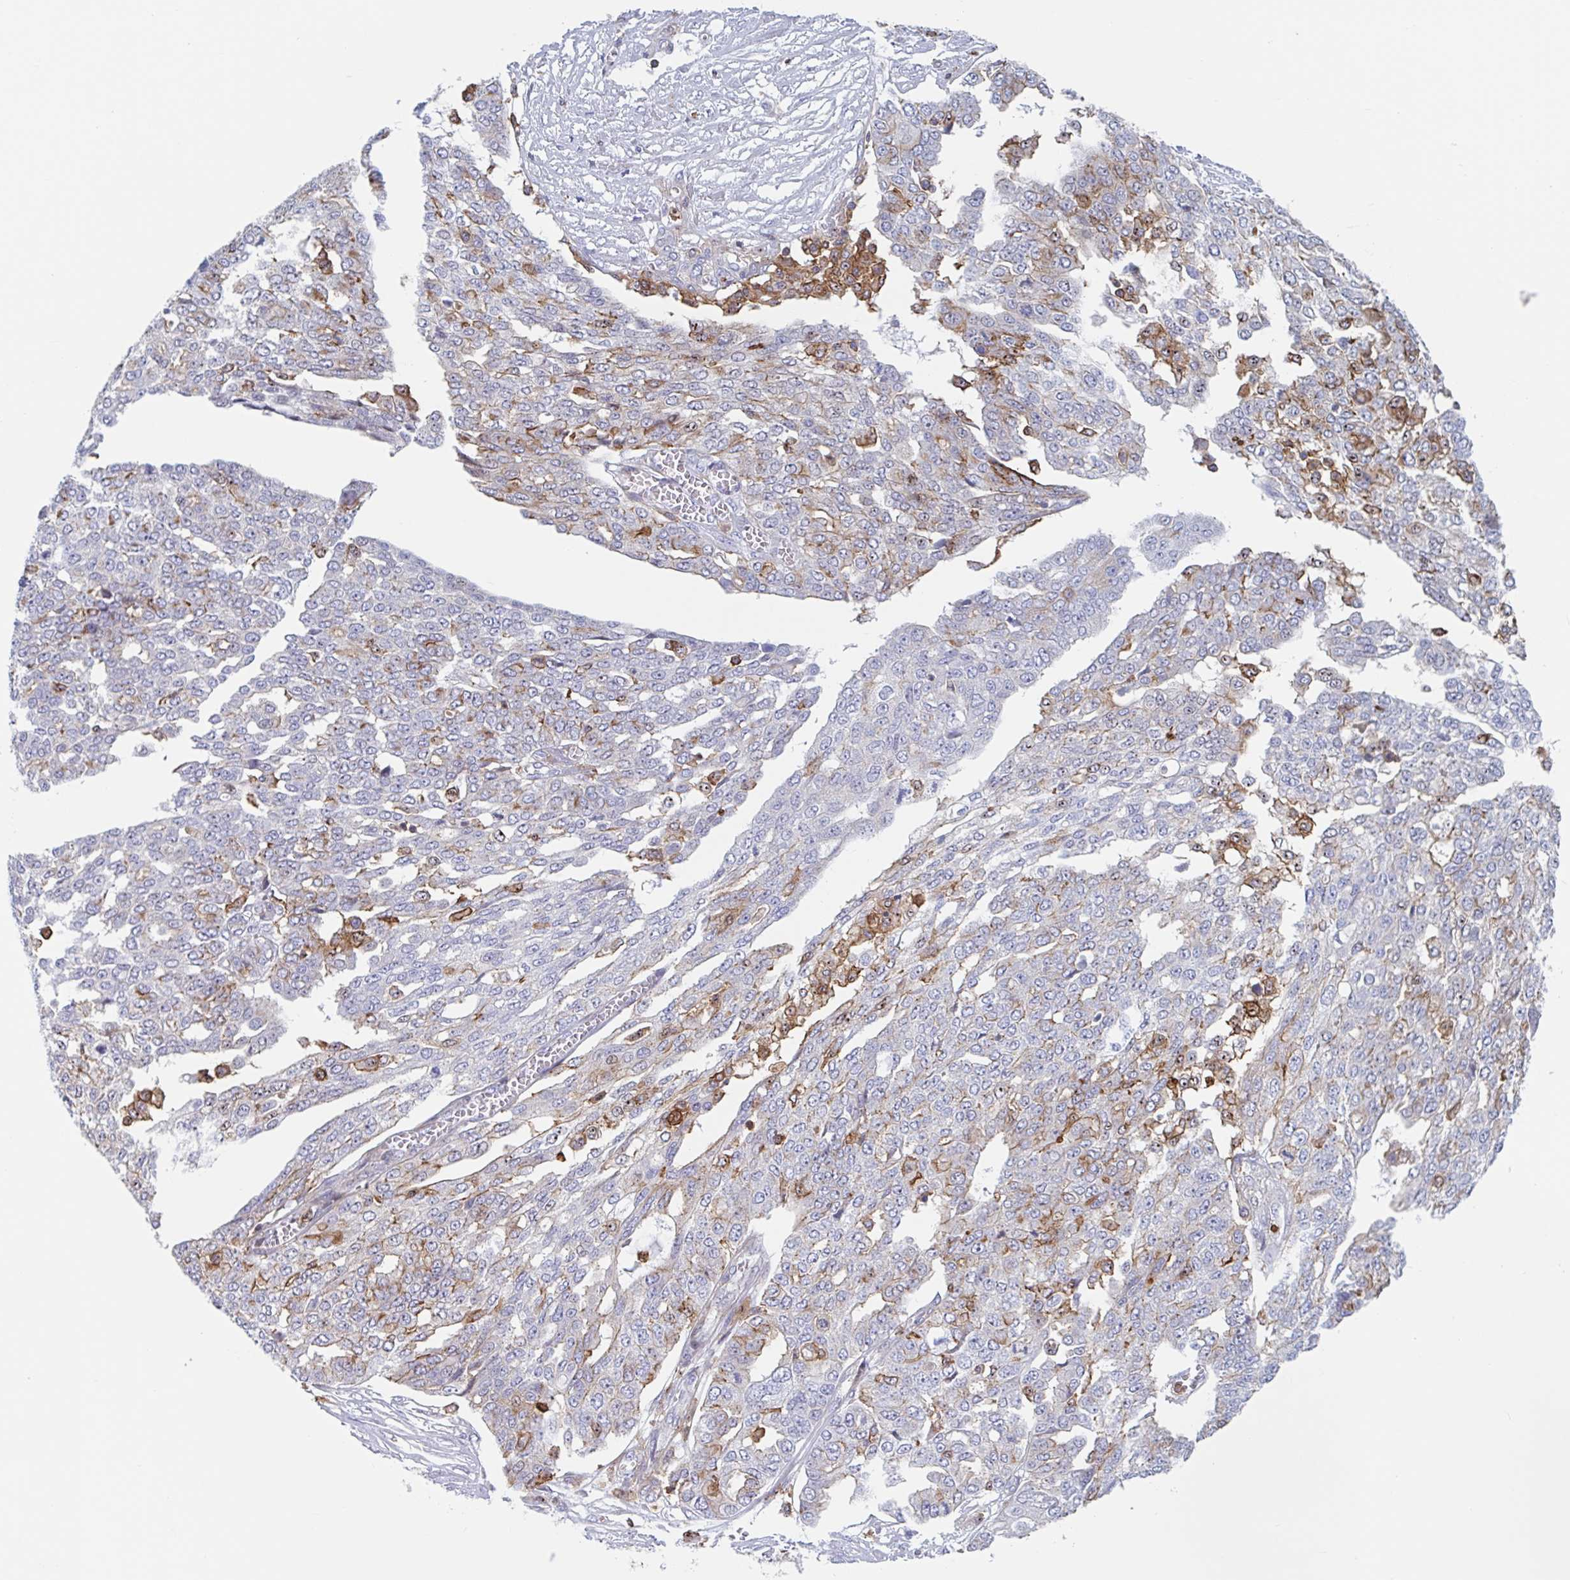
{"staining": {"intensity": "moderate", "quantity": "<25%", "location": "cytoplasmic/membranous"}, "tissue": "ovarian cancer", "cell_type": "Tumor cells", "image_type": "cancer", "snomed": [{"axis": "morphology", "description": "Cystadenocarcinoma, serous, NOS"}, {"axis": "topography", "description": "Soft tissue"}, {"axis": "topography", "description": "Ovary"}], "caption": "Immunohistochemistry staining of ovarian cancer (serous cystadenocarcinoma), which reveals low levels of moderate cytoplasmic/membranous expression in about <25% of tumor cells indicating moderate cytoplasmic/membranous protein staining. The staining was performed using DAB (brown) for protein detection and nuclei were counterstained in hematoxylin (blue).", "gene": "EFHD1", "patient": {"sex": "female", "age": 57}}